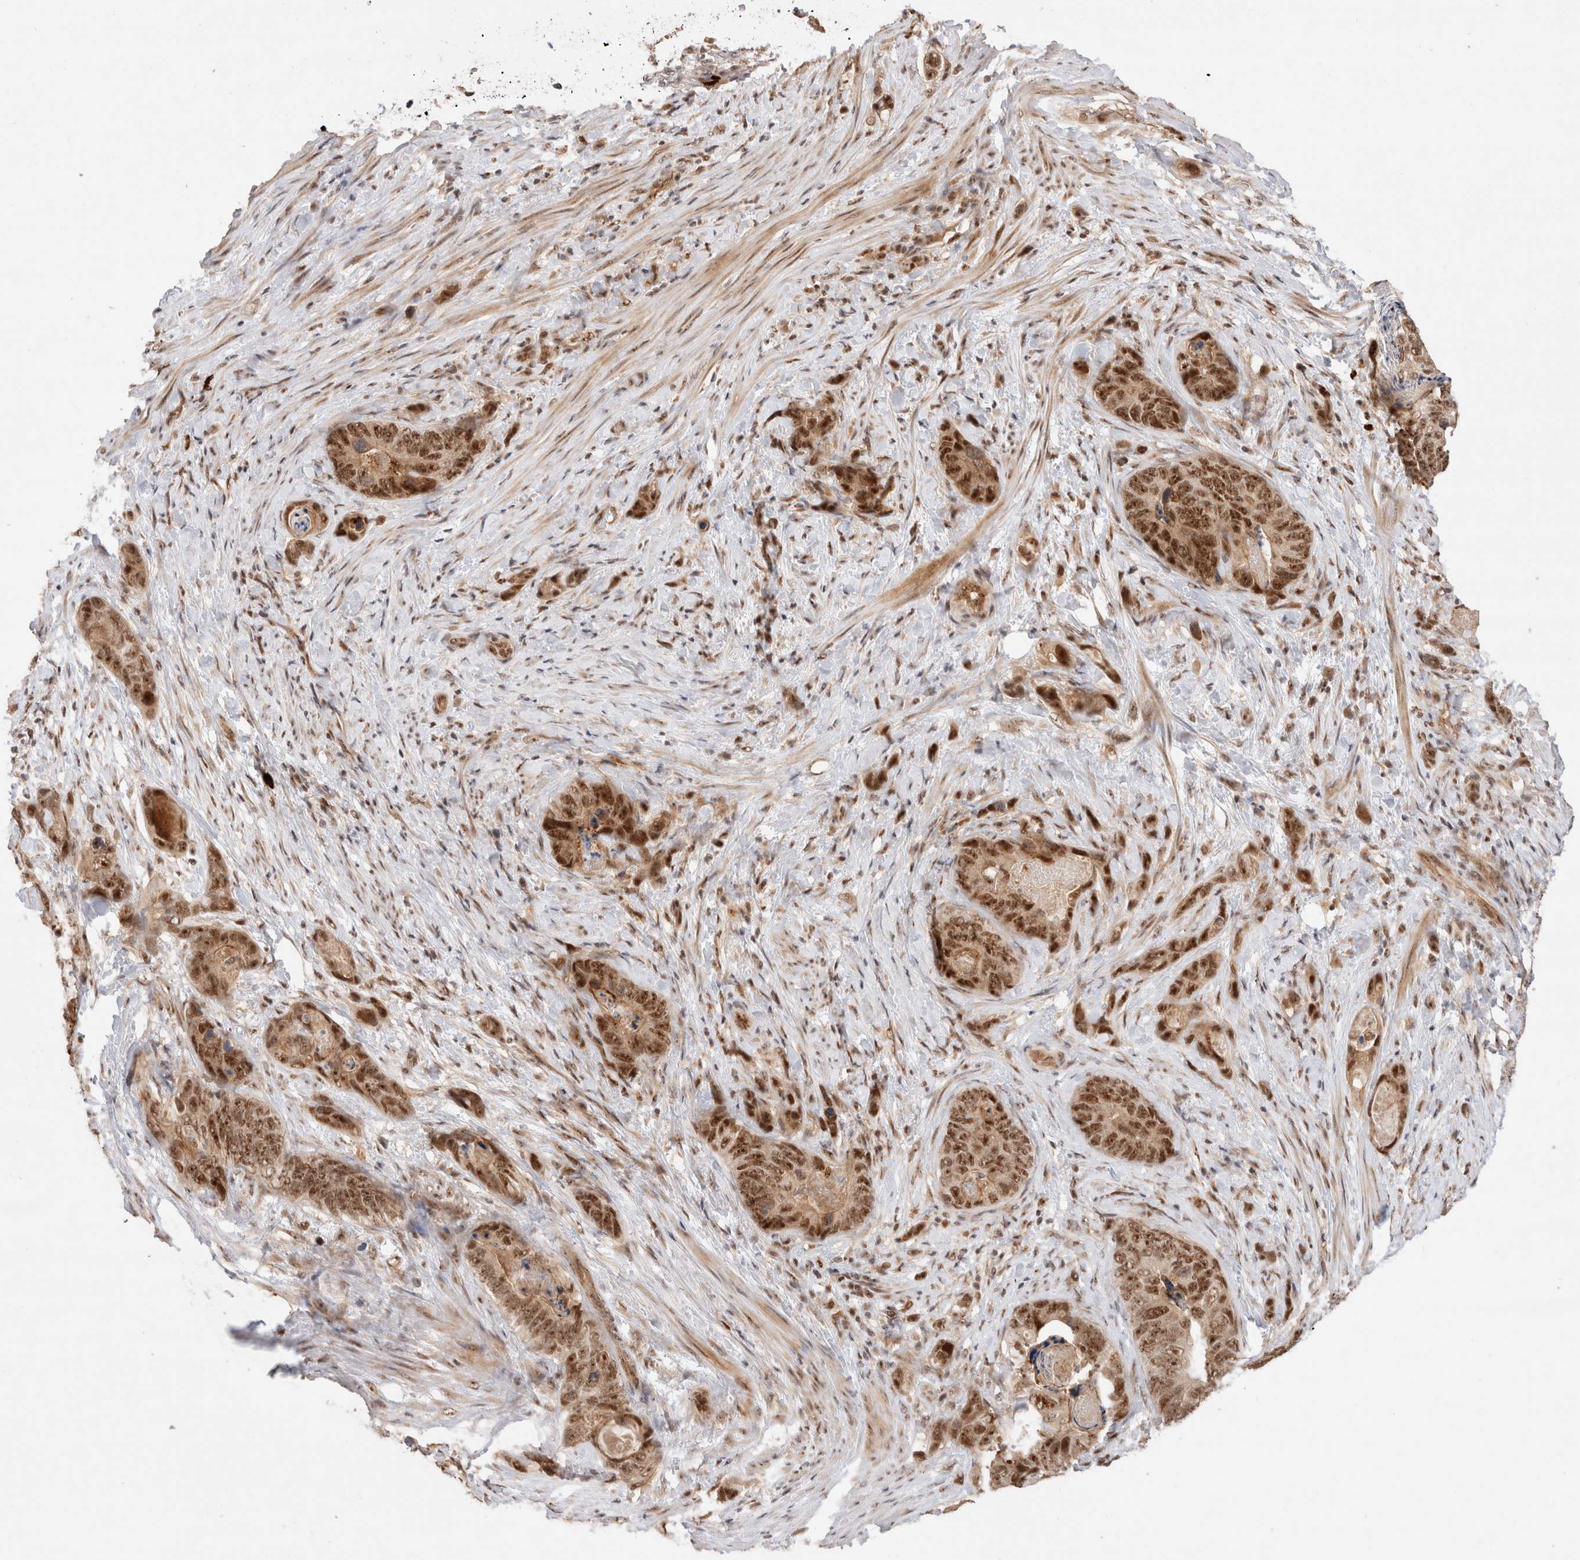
{"staining": {"intensity": "moderate", "quantity": ">75%", "location": "nuclear"}, "tissue": "stomach cancer", "cell_type": "Tumor cells", "image_type": "cancer", "snomed": [{"axis": "morphology", "description": "Normal tissue, NOS"}, {"axis": "morphology", "description": "Adenocarcinoma, NOS"}, {"axis": "topography", "description": "Stomach"}], "caption": "This micrograph demonstrates IHC staining of human adenocarcinoma (stomach), with medium moderate nuclear staining in approximately >75% of tumor cells.", "gene": "MPHOSPH6", "patient": {"sex": "female", "age": 89}}